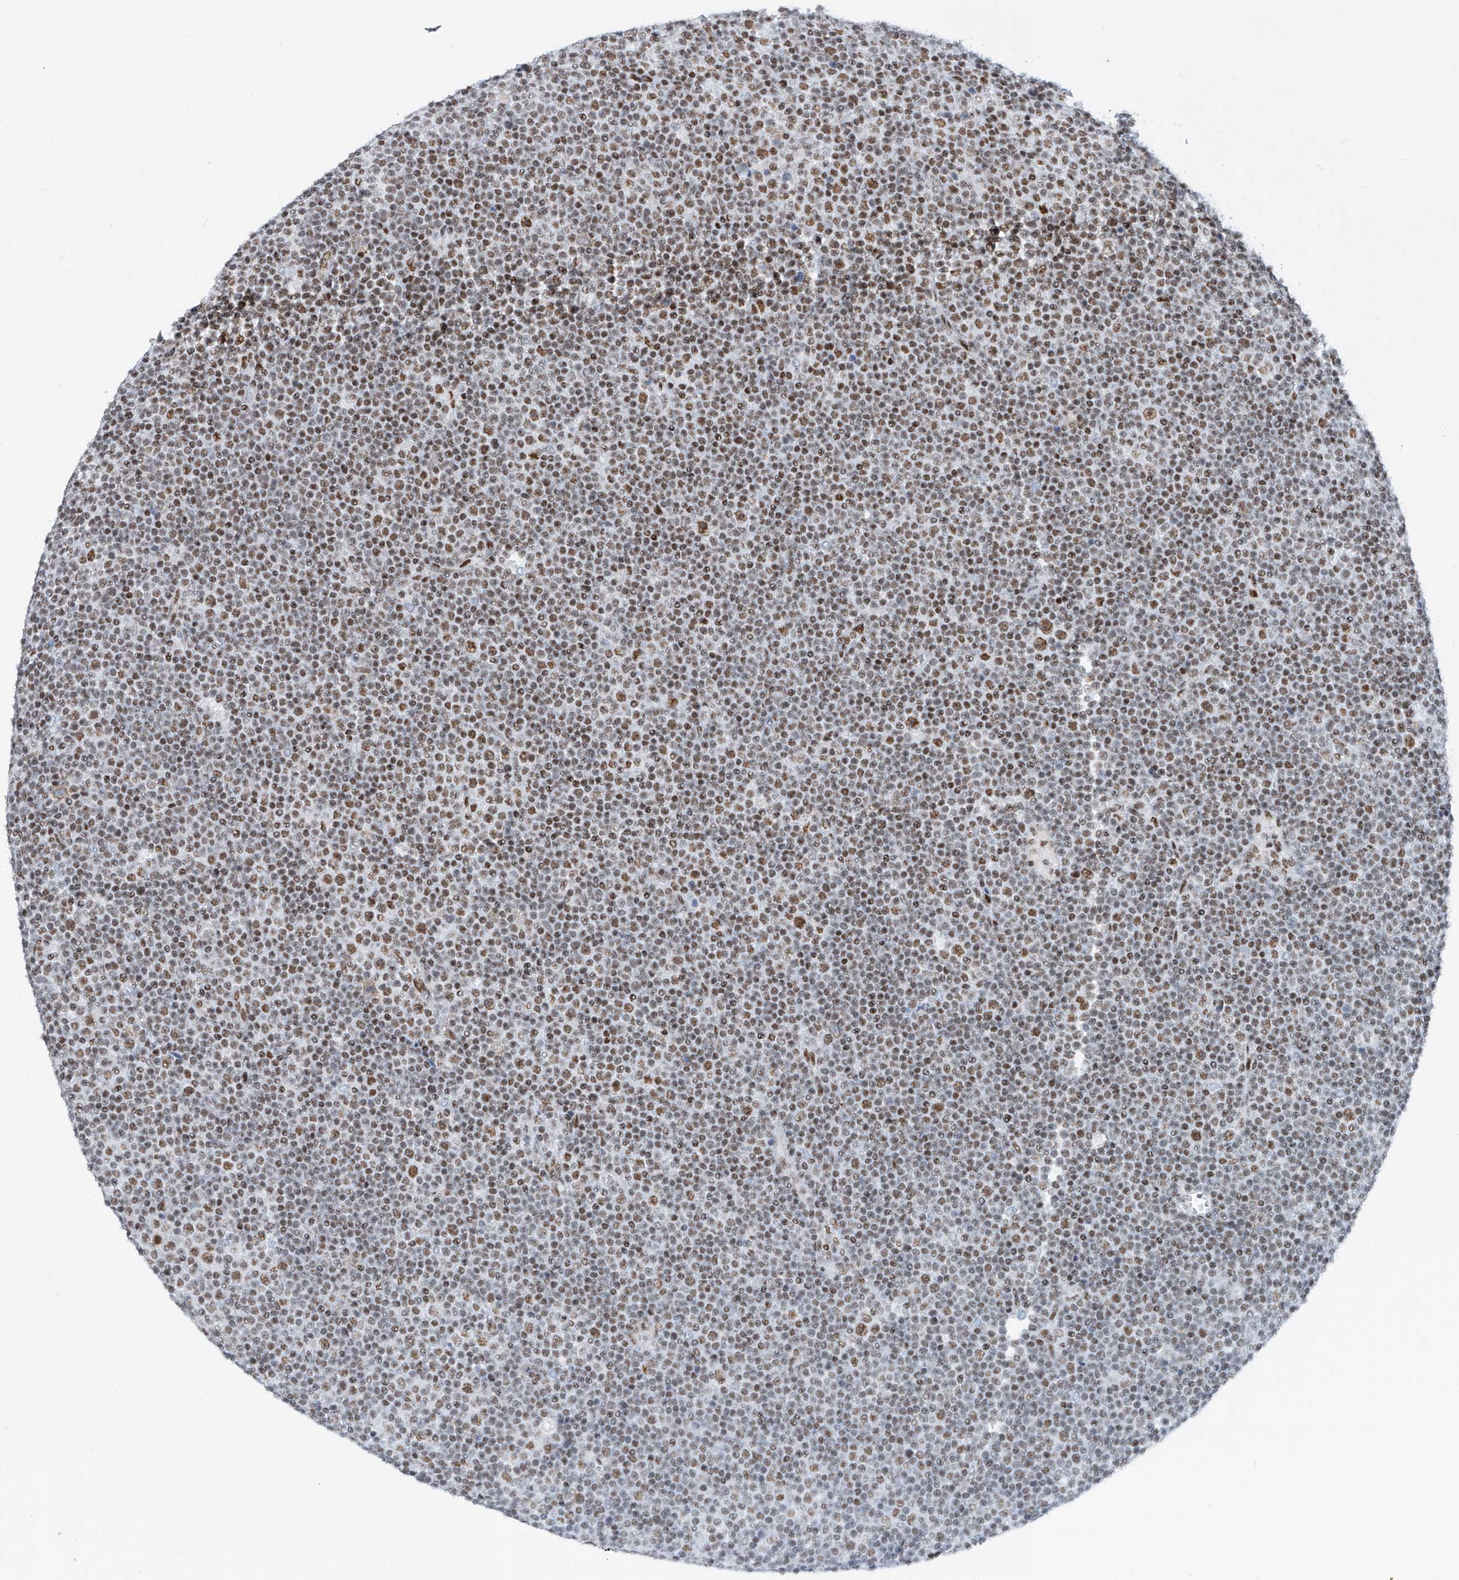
{"staining": {"intensity": "moderate", "quantity": ">75%", "location": "nuclear"}, "tissue": "lymphoma", "cell_type": "Tumor cells", "image_type": "cancer", "snomed": [{"axis": "morphology", "description": "Malignant lymphoma, non-Hodgkin's type, Low grade"}, {"axis": "topography", "description": "Lymph node"}], "caption": "Immunohistochemical staining of lymphoma exhibits medium levels of moderate nuclear protein staining in approximately >75% of tumor cells. Using DAB (brown) and hematoxylin (blue) stains, captured at high magnification using brightfield microscopy.", "gene": "TAF4", "patient": {"sex": "female", "age": 67}}